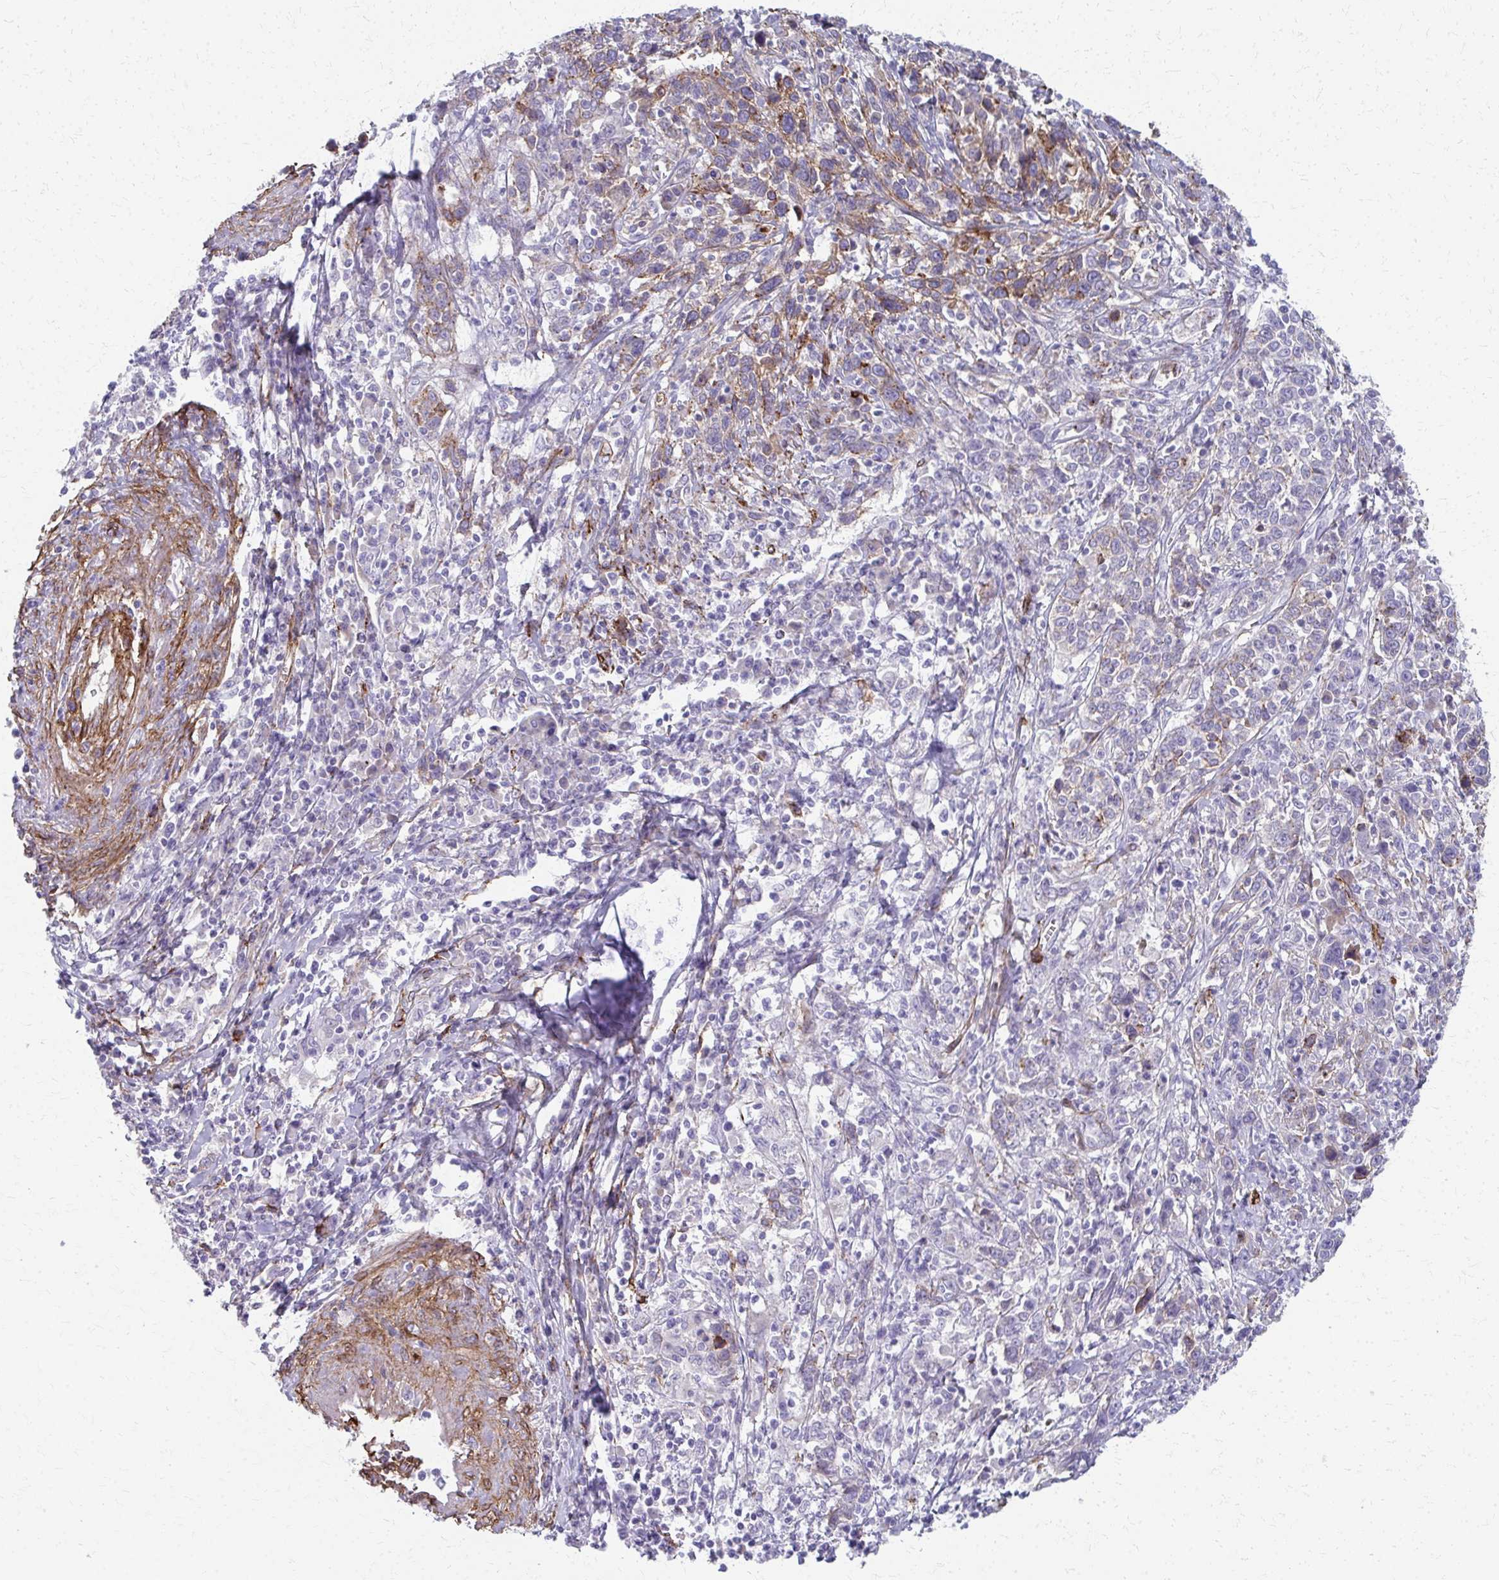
{"staining": {"intensity": "weak", "quantity": "<25%", "location": "cytoplasmic/membranous"}, "tissue": "cervical cancer", "cell_type": "Tumor cells", "image_type": "cancer", "snomed": [{"axis": "morphology", "description": "Squamous cell carcinoma, NOS"}, {"axis": "topography", "description": "Cervix"}], "caption": "DAB (3,3'-diaminobenzidine) immunohistochemical staining of human cervical cancer (squamous cell carcinoma) displays no significant positivity in tumor cells. (IHC, brightfield microscopy, high magnification).", "gene": "ADIPOQ", "patient": {"sex": "female", "age": 46}}